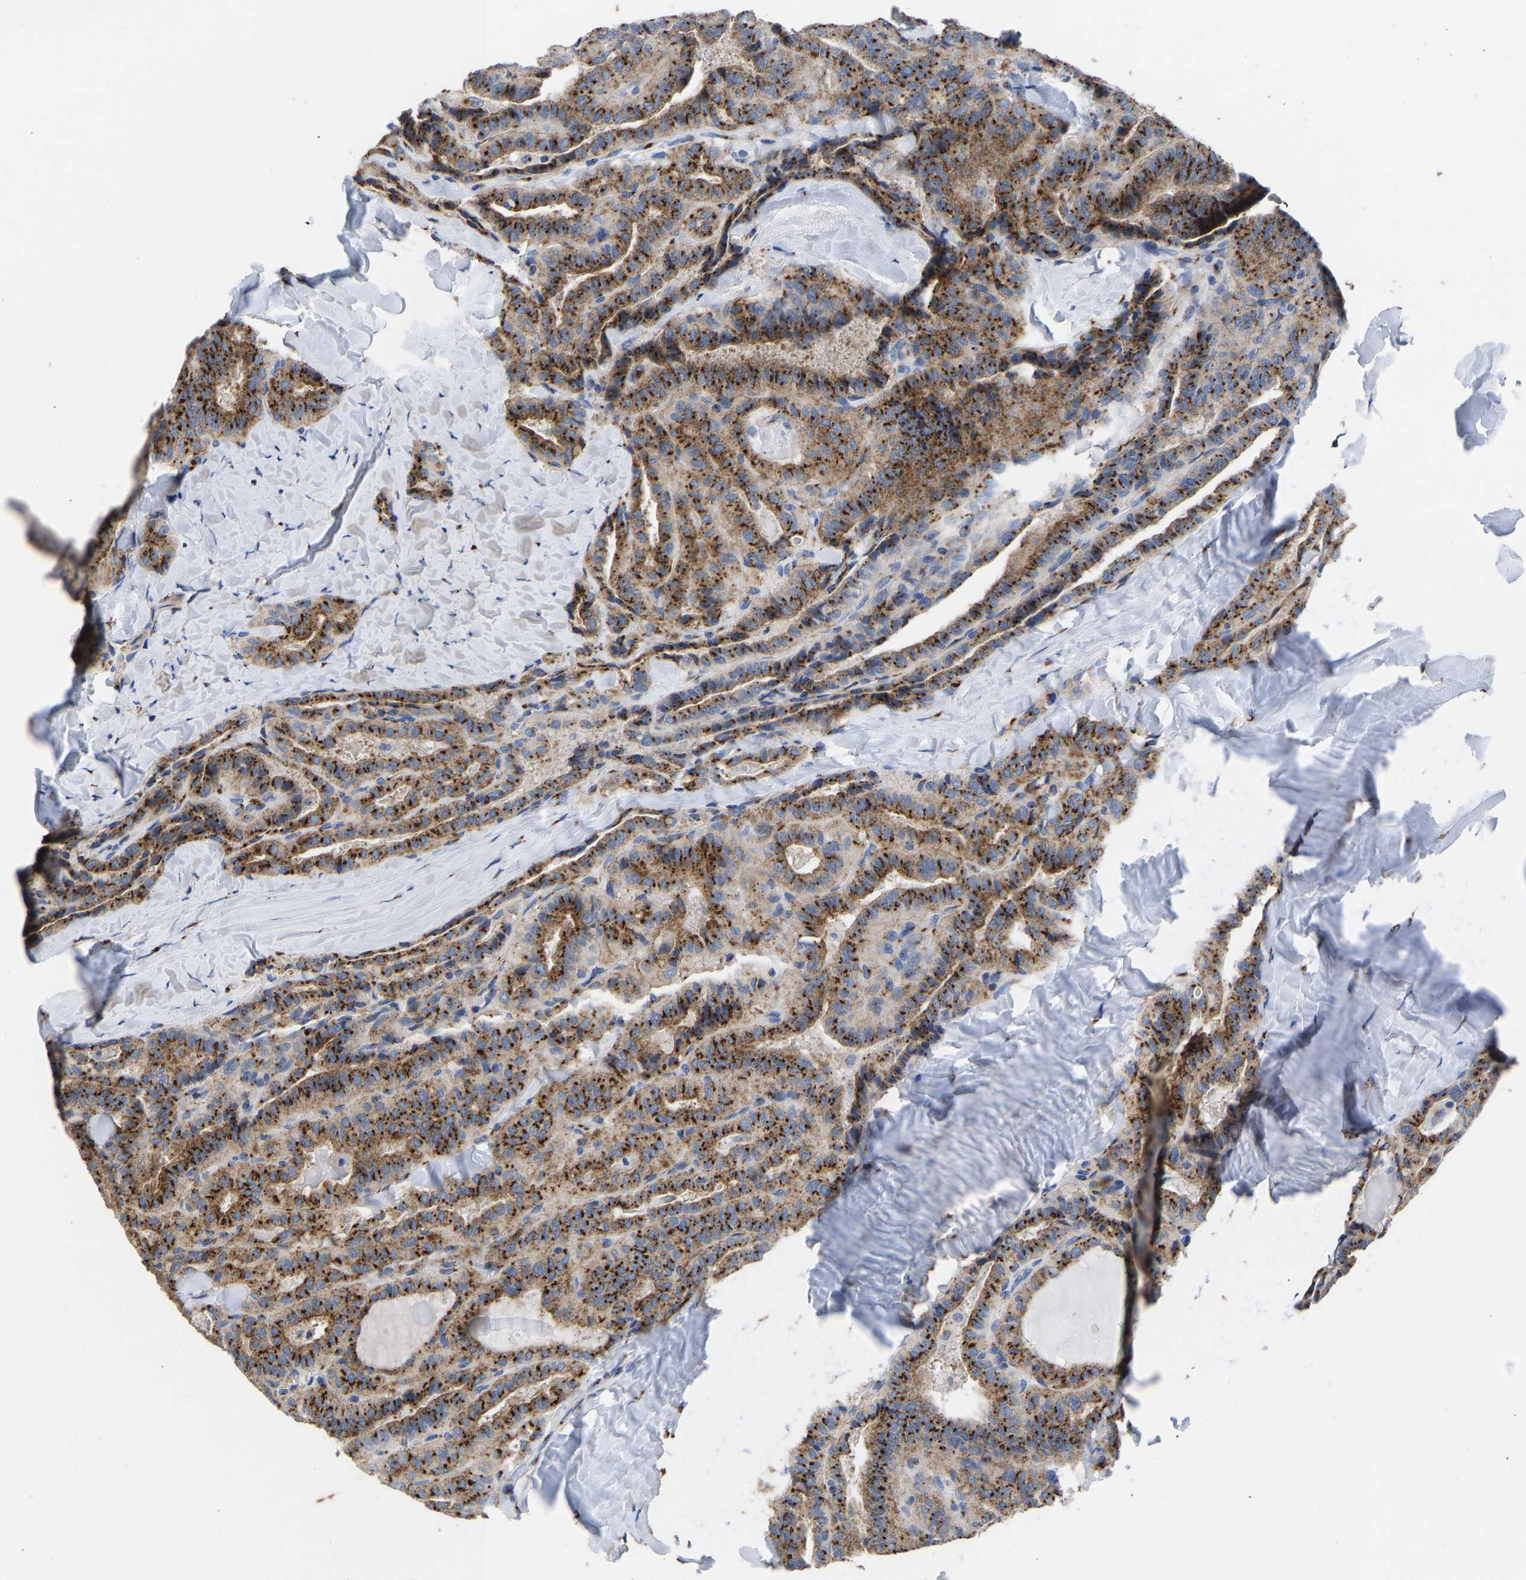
{"staining": {"intensity": "strong", "quantity": ">75%", "location": "cytoplasmic/membranous"}, "tissue": "thyroid cancer", "cell_type": "Tumor cells", "image_type": "cancer", "snomed": [{"axis": "morphology", "description": "Papillary adenocarcinoma, NOS"}, {"axis": "topography", "description": "Thyroid gland"}], "caption": "Thyroid papillary adenocarcinoma stained for a protein demonstrates strong cytoplasmic/membranous positivity in tumor cells.", "gene": "TMEM87A", "patient": {"sex": "male", "age": 77}}